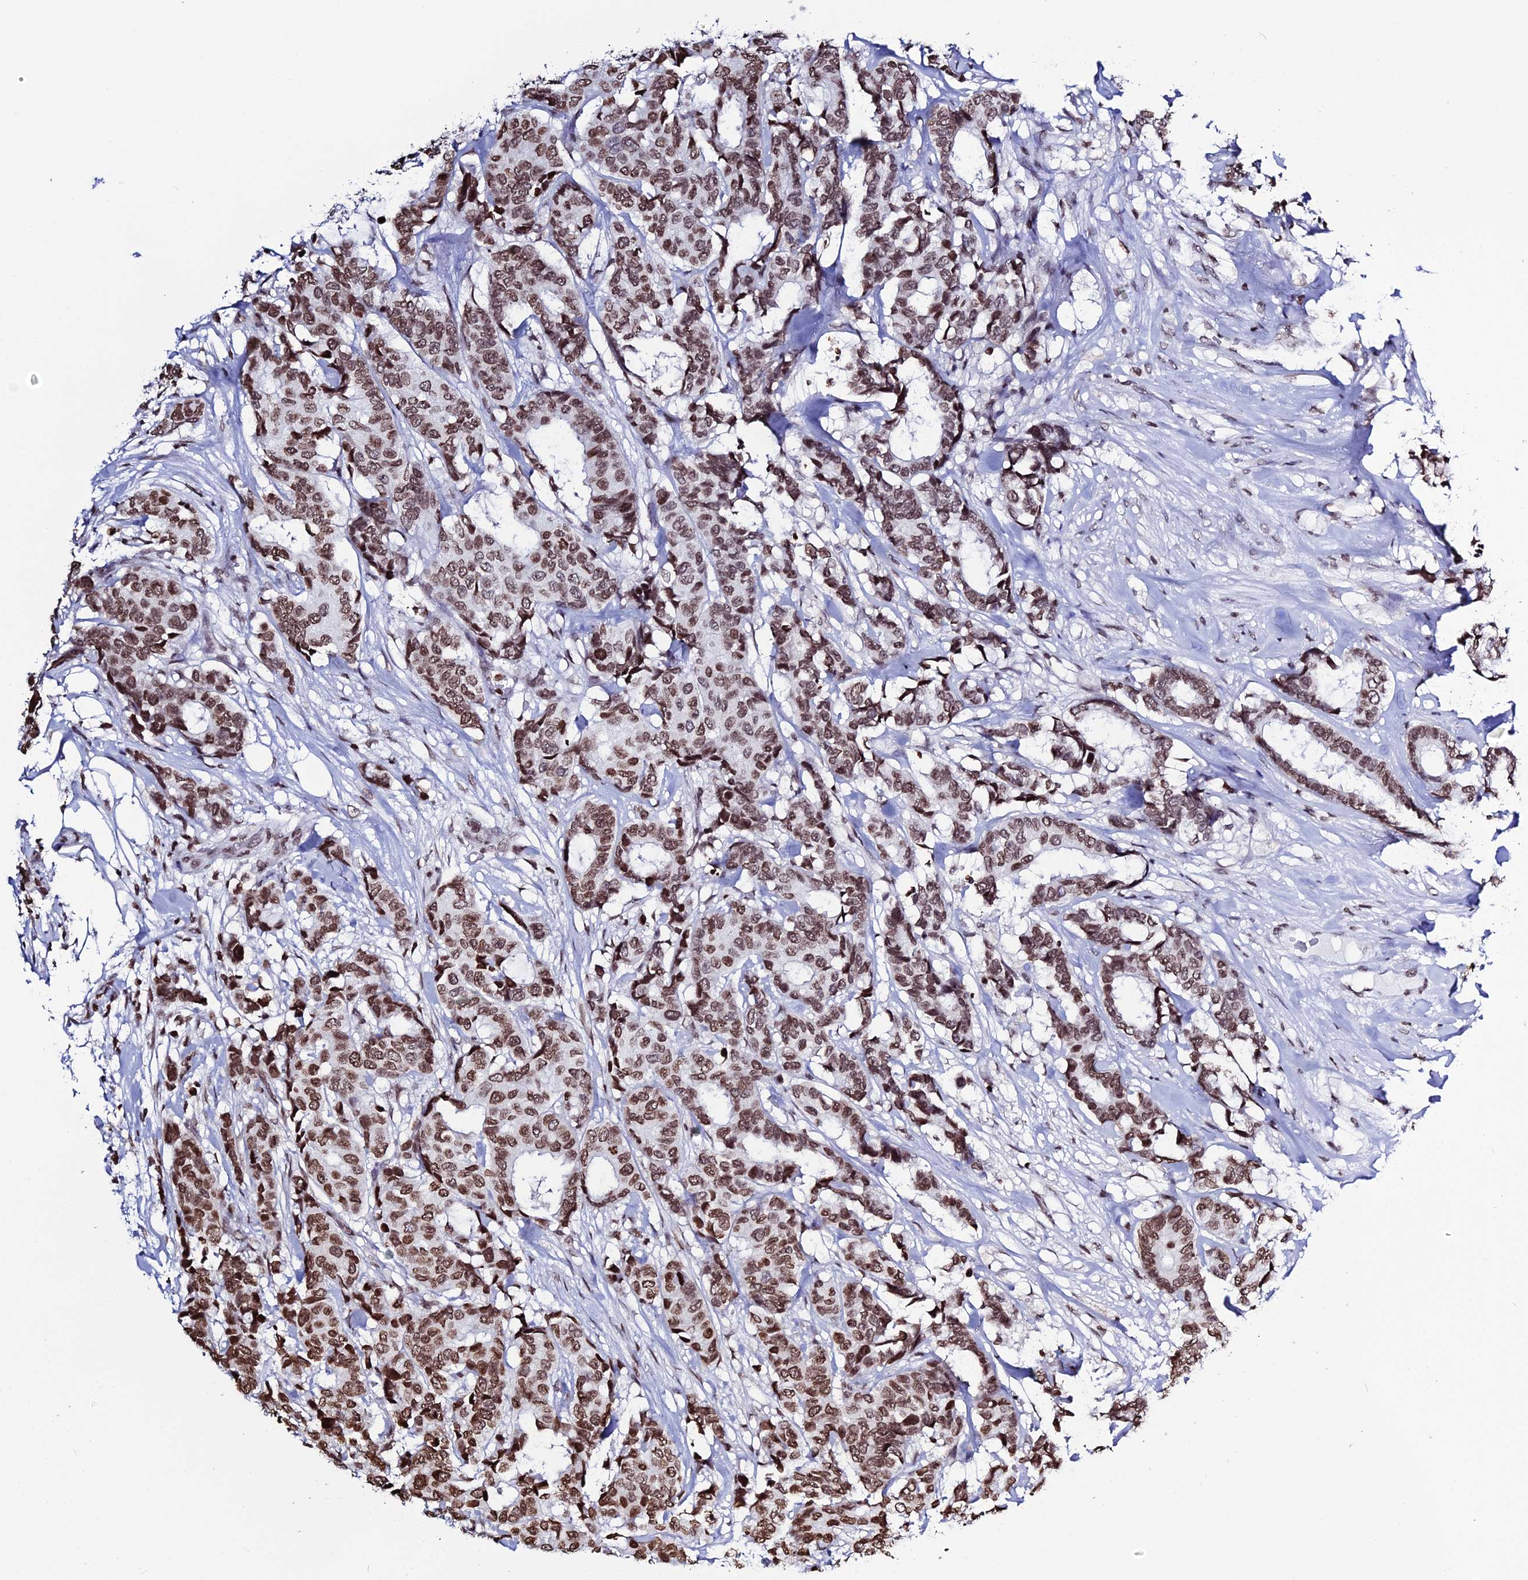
{"staining": {"intensity": "strong", "quantity": ">75%", "location": "nuclear"}, "tissue": "breast cancer", "cell_type": "Tumor cells", "image_type": "cancer", "snomed": [{"axis": "morphology", "description": "Duct carcinoma"}, {"axis": "topography", "description": "Breast"}], "caption": "Protein expression analysis of human breast cancer reveals strong nuclear staining in approximately >75% of tumor cells.", "gene": "MACROH2A2", "patient": {"sex": "female", "age": 87}}